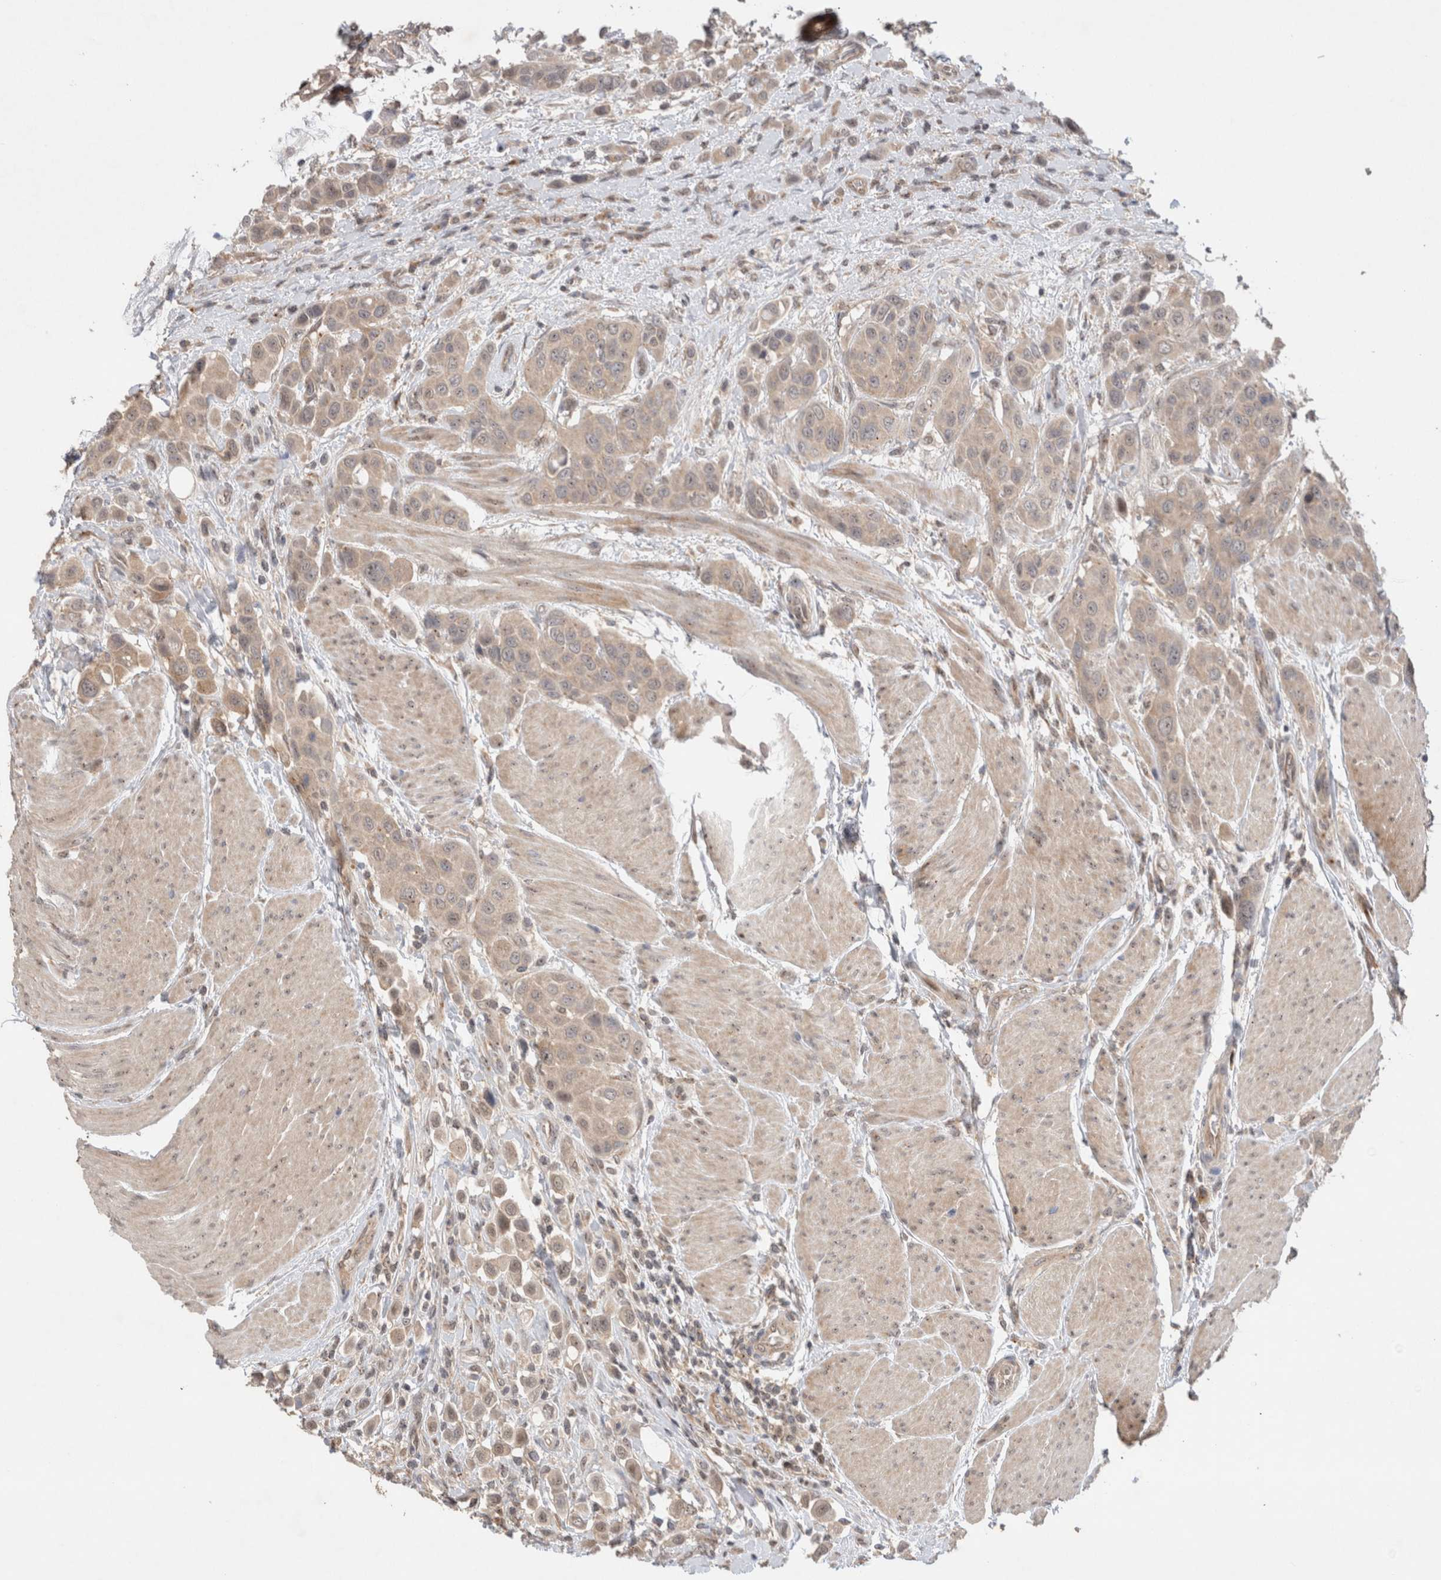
{"staining": {"intensity": "weak", "quantity": "<25%", "location": "cytoplasmic/membranous,nuclear"}, "tissue": "urothelial cancer", "cell_type": "Tumor cells", "image_type": "cancer", "snomed": [{"axis": "morphology", "description": "Urothelial carcinoma, High grade"}, {"axis": "topography", "description": "Urinary bladder"}], "caption": "There is no significant expression in tumor cells of urothelial carcinoma (high-grade).", "gene": "SLC29A1", "patient": {"sex": "male", "age": 50}}